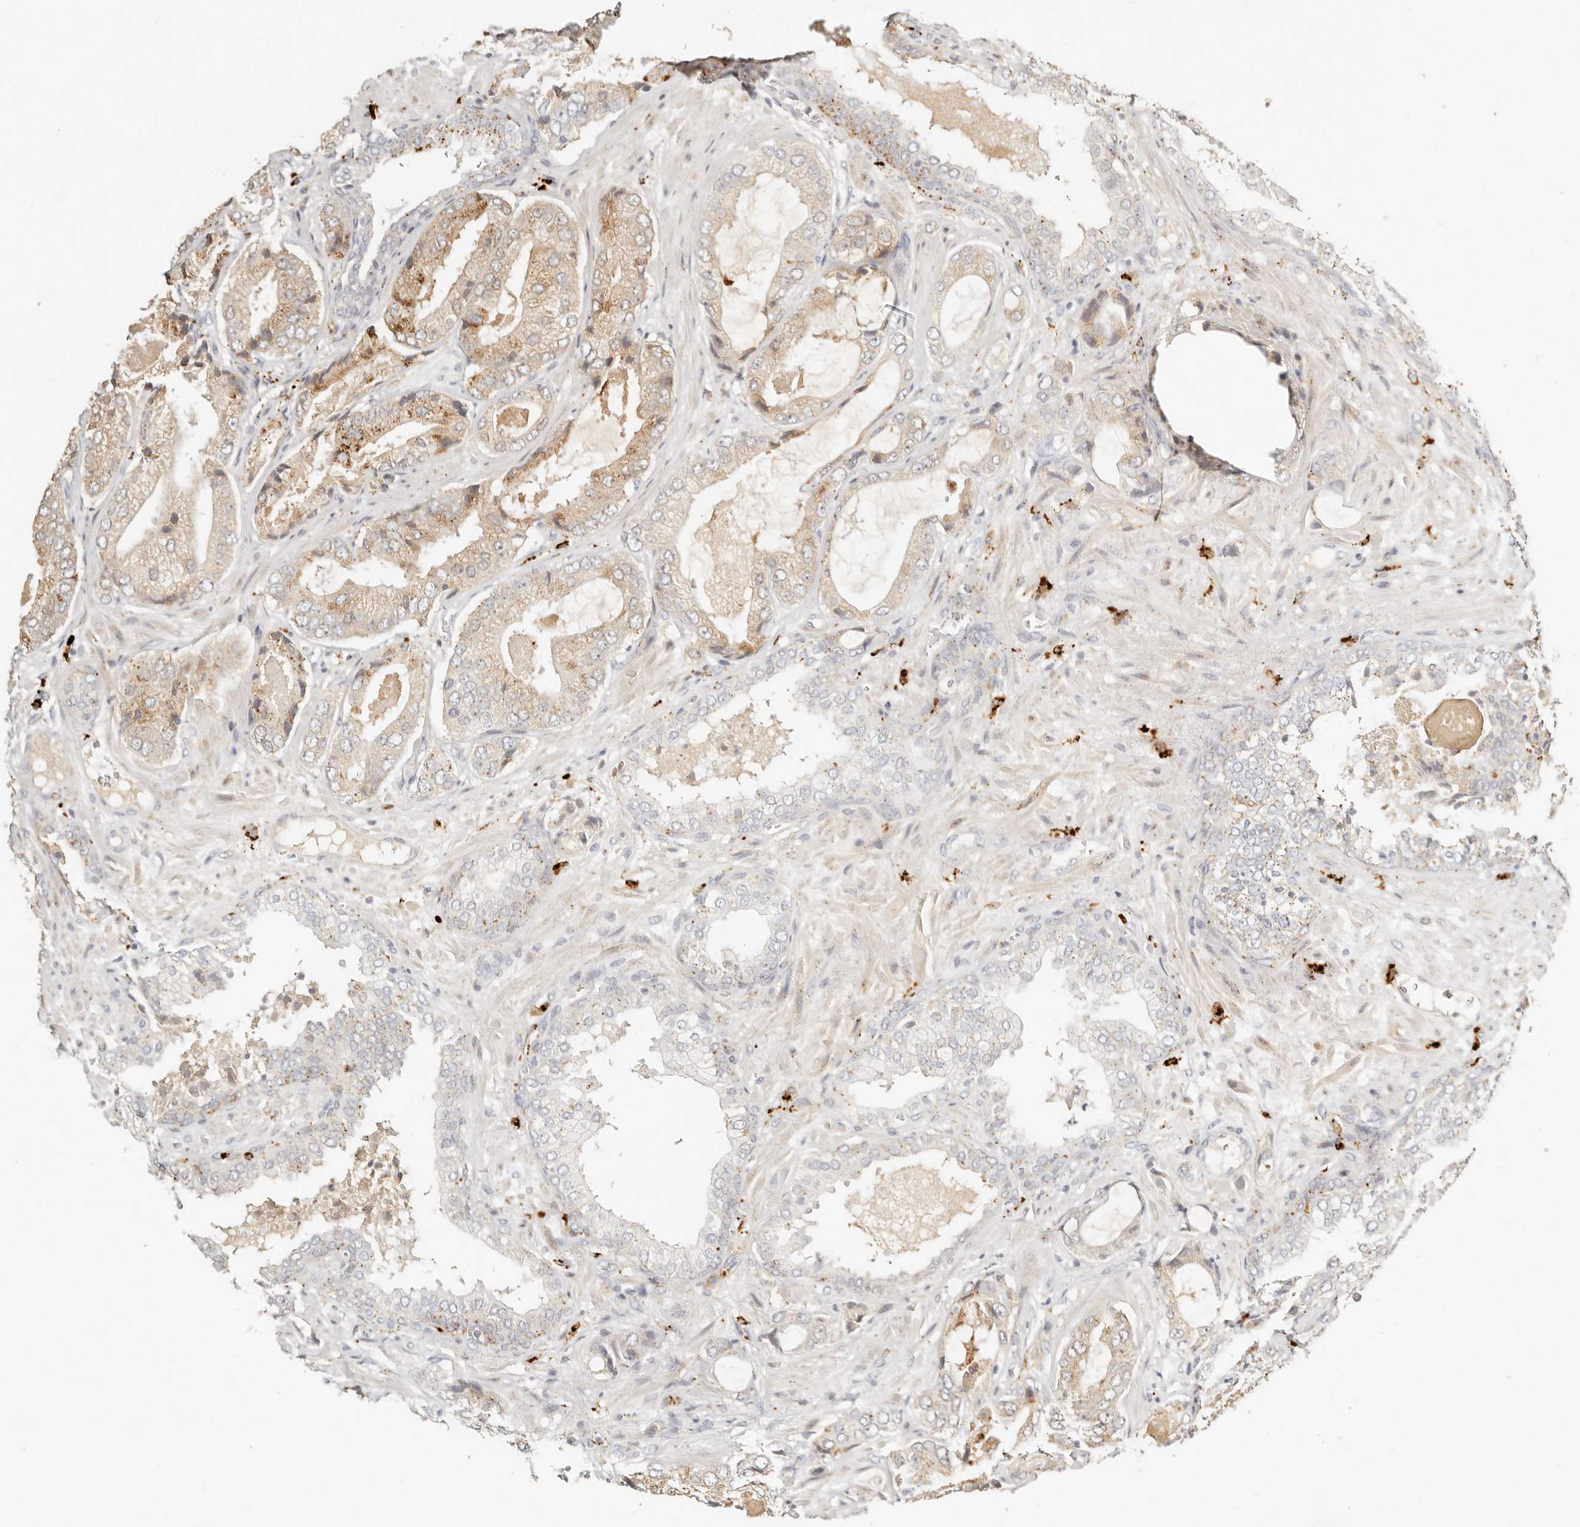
{"staining": {"intensity": "moderate", "quantity": "<25%", "location": "cytoplasmic/membranous"}, "tissue": "prostate cancer", "cell_type": "Tumor cells", "image_type": "cancer", "snomed": [{"axis": "morphology", "description": "Normal tissue, NOS"}, {"axis": "morphology", "description": "Adenocarcinoma, High grade"}, {"axis": "topography", "description": "Prostate"}, {"axis": "topography", "description": "Peripheral nerve tissue"}], "caption": "Human prostate adenocarcinoma (high-grade) stained with a protein marker displays moderate staining in tumor cells.", "gene": "RNASET2", "patient": {"sex": "male", "age": 59}}